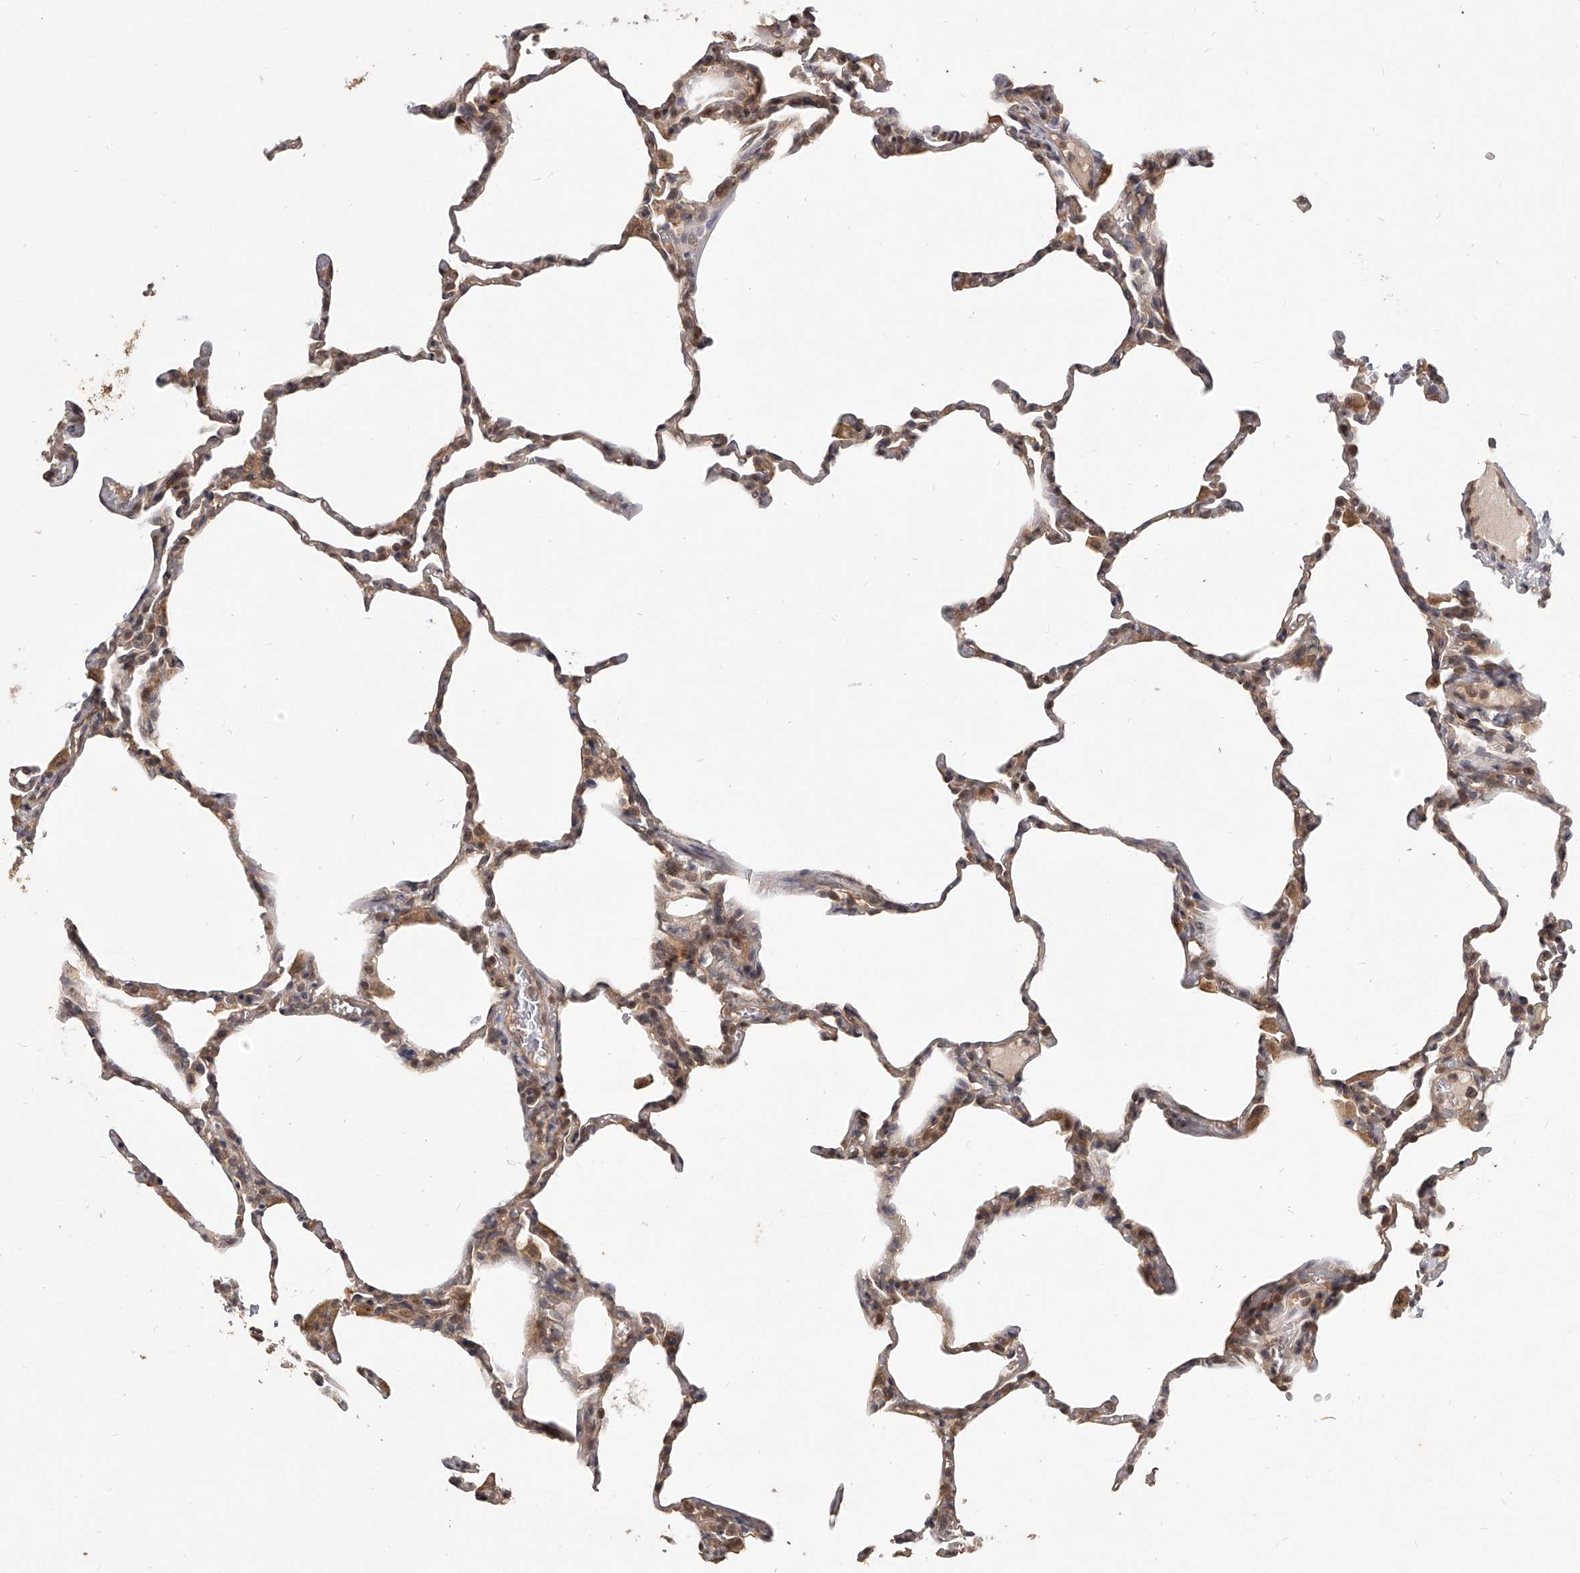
{"staining": {"intensity": "weak", "quantity": "25%-75%", "location": "cytoplasmic/membranous,nuclear"}, "tissue": "lung", "cell_type": "Alveolar cells", "image_type": "normal", "snomed": [{"axis": "morphology", "description": "Normal tissue, NOS"}, {"axis": "topography", "description": "Lung"}], "caption": "A high-resolution photomicrograph shows IHC staining of unremarkable lung, which shows weak cytoplasmic/membranous,nuclear staining in approximately 25%-75% of alveolar cells.", "gene": "SLC37A1", "patient": {"sex": "male", "age": 20}}